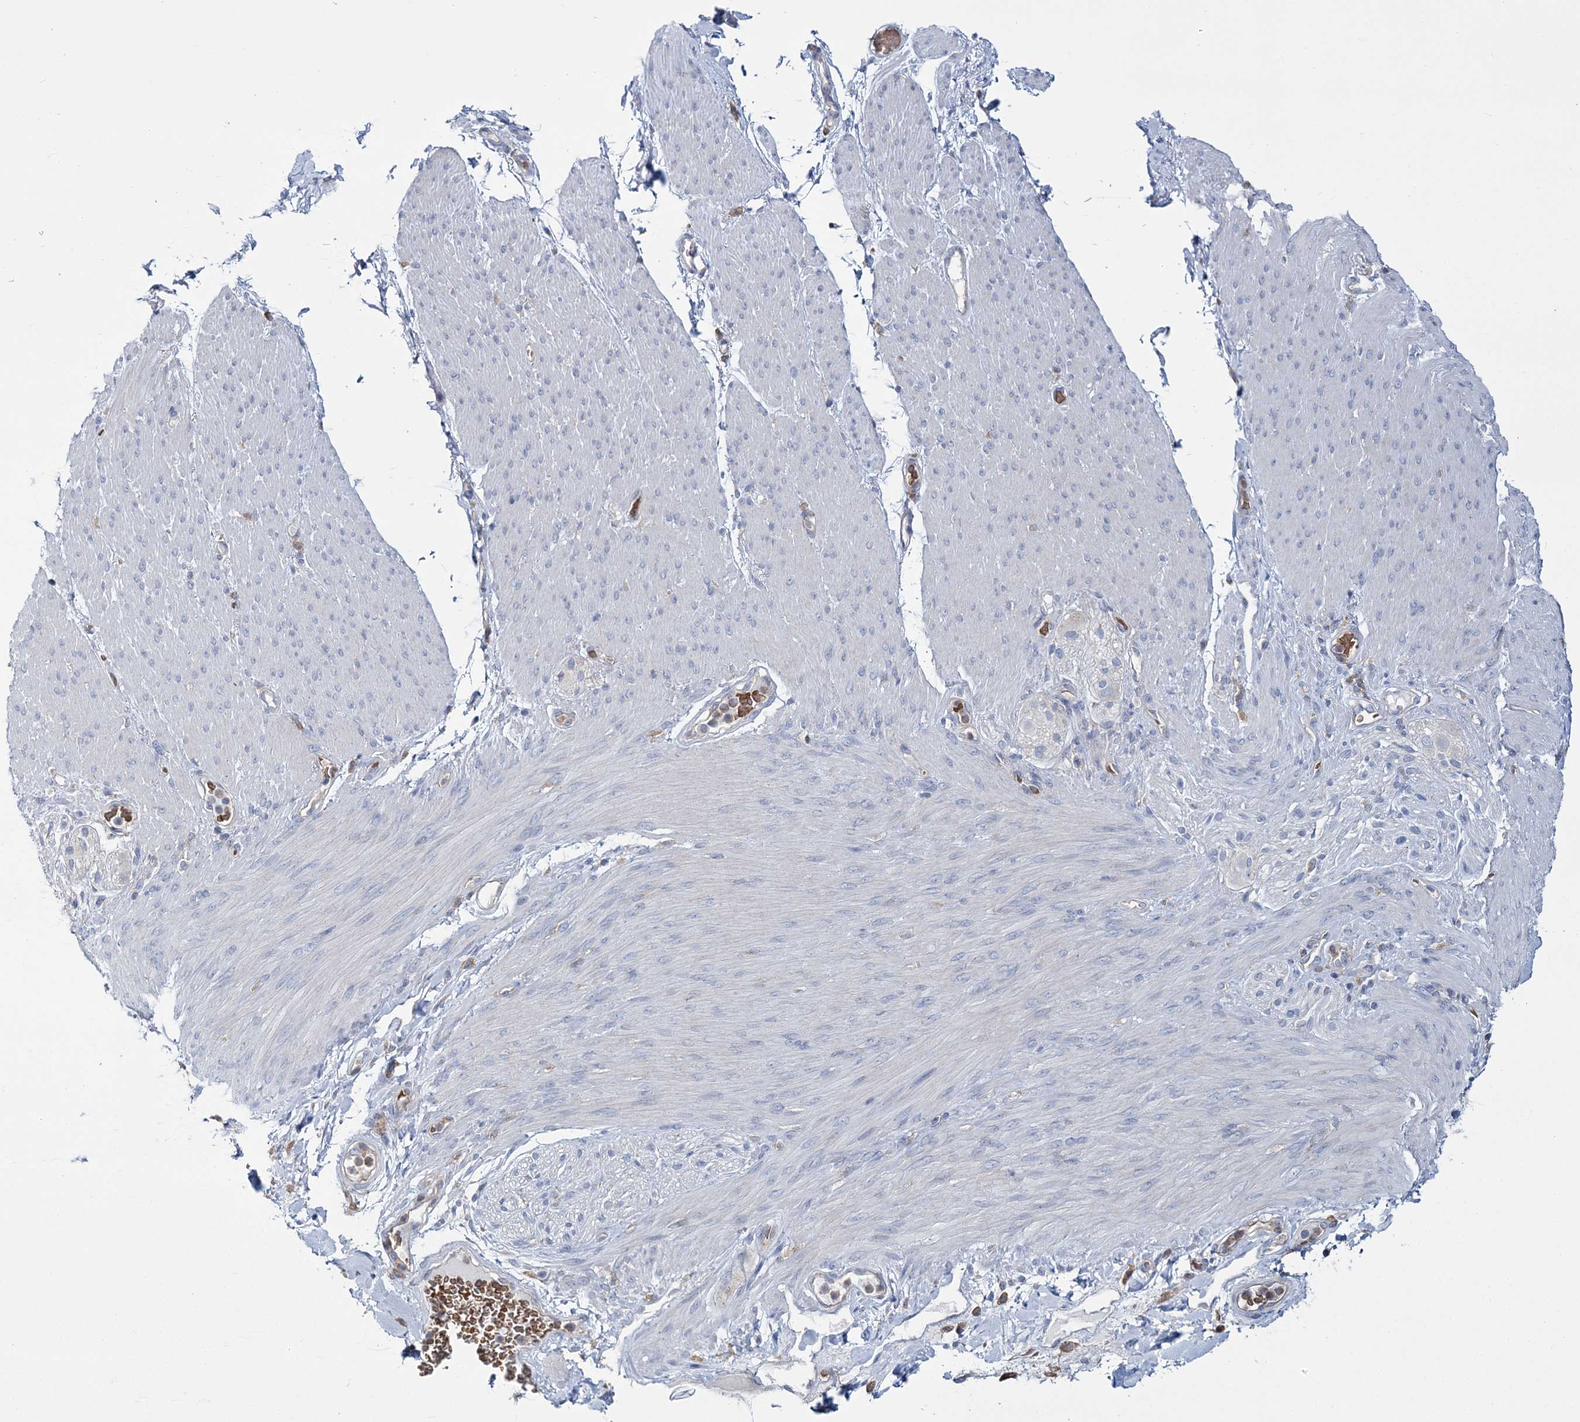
{"staining": {"intensity": "negative", "quantity": "none", "location": "none"}, "tissue": "adipose tissue", "cell_type": "Adipocytes", "image_type": "normal", "snomed": [{"axis": "morphology", "description": "Normal tissue, NOS"}, {"axis": "topography", "description": "Colon"}, {"axis": "topography", "description": "Peripheral nerve tissue"}], "caption": "High magnification brightfield microscopy of unremarkable adipose tissue stained with DAB (brown) and counterstained with hematoxylin (blue): adipocytes show no significant expression.", "gene": "ATP11B", "patient": {"sex": "female", "age": 61}}